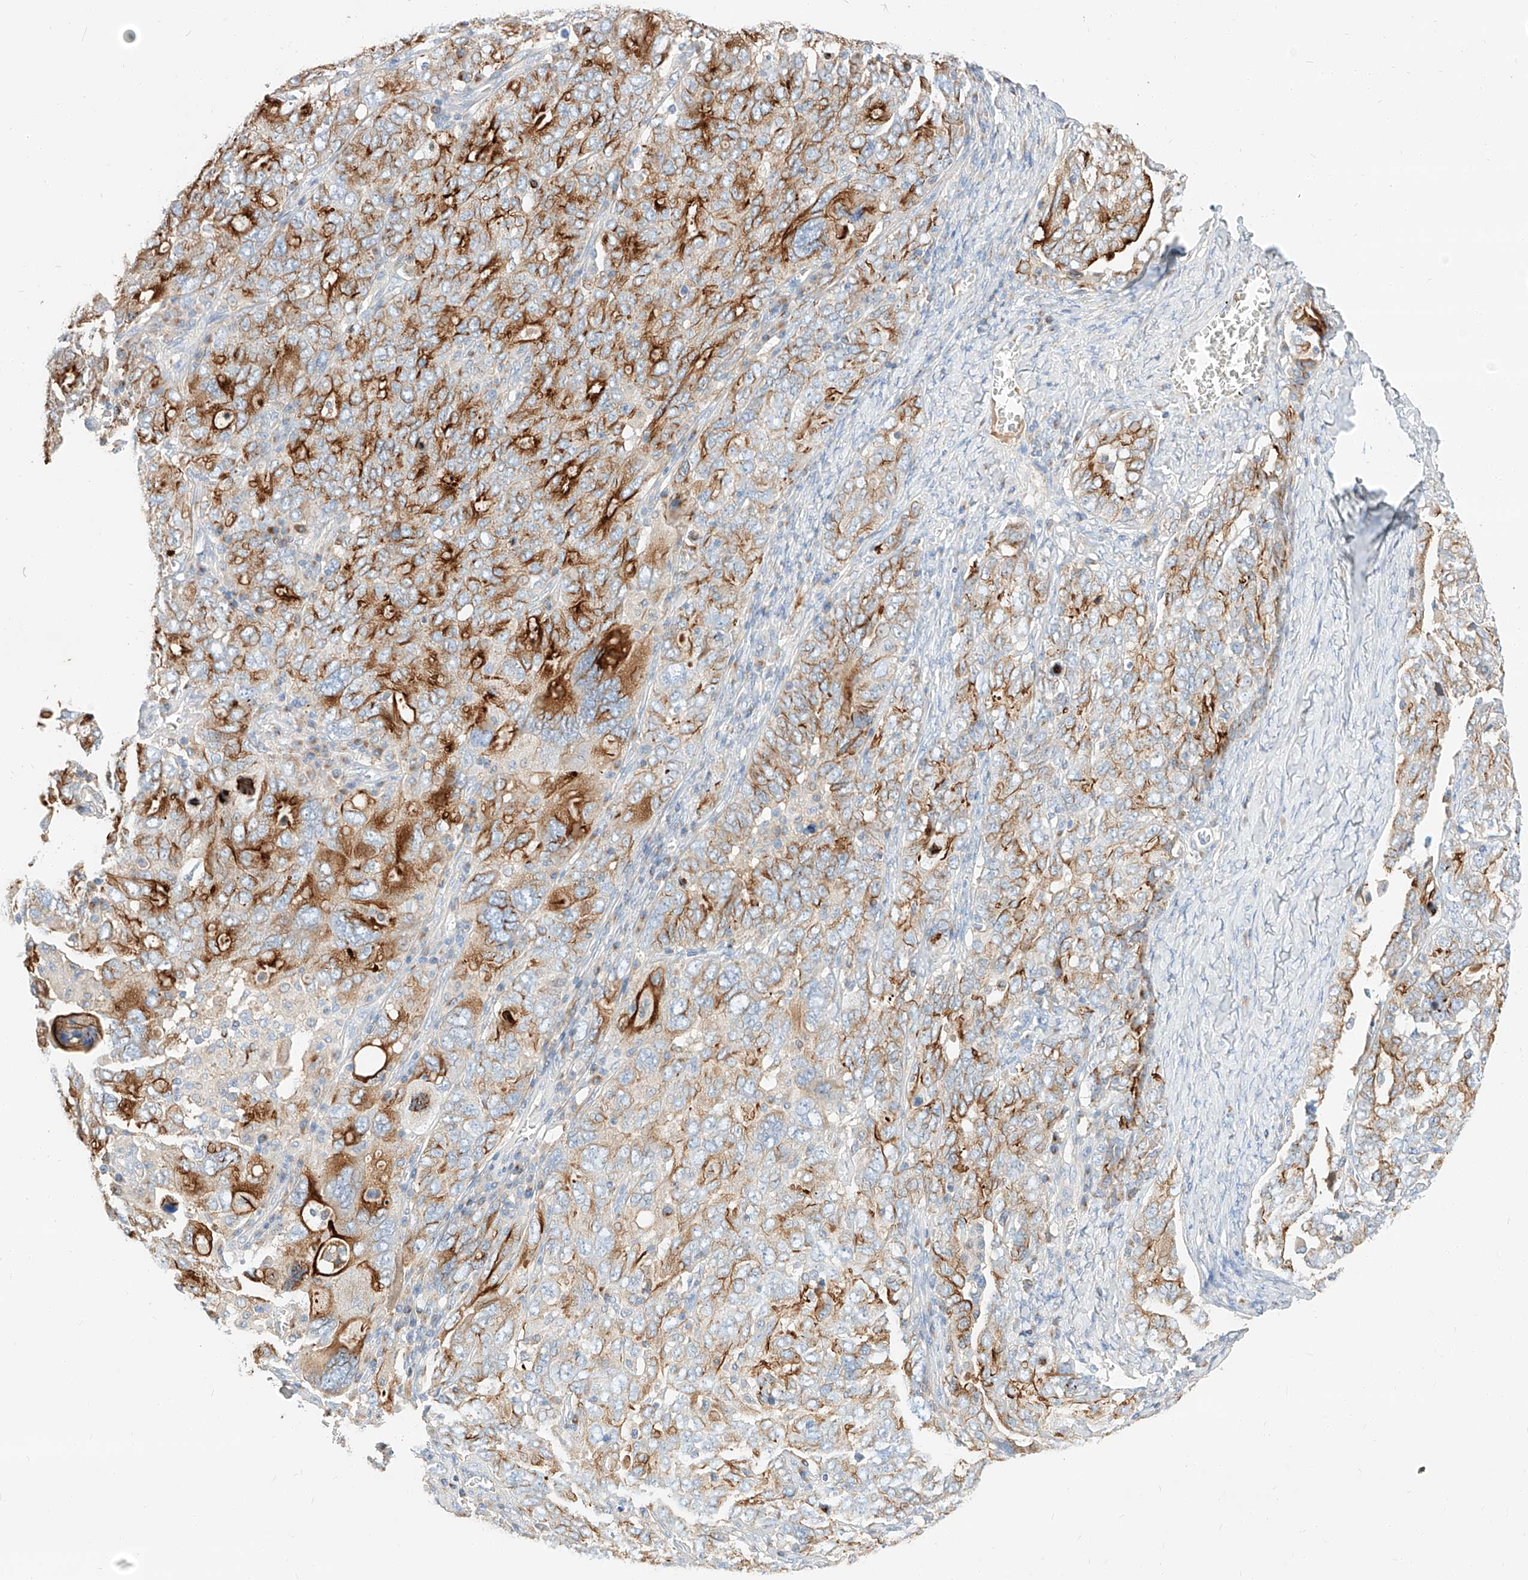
{"staining": {"intensity": "strong", "quantity": "25%-75%", "location": "cytoplasmic/membranous"}, "tissue": "ovarian cancer", "cell_type": "Tumor cells", "image_type": "cancer", "snomed": [{"axis": "morphology", "description": "Carcinoma, endometroid"}, {"axis": "topography", "description": "Ovary"}], "caption": "Ovarian cancer stained with a protein marker exhibits strong staining in tumor cells.", "gene": "MAP7", "patient": {"sex": "female", "age": 62}}